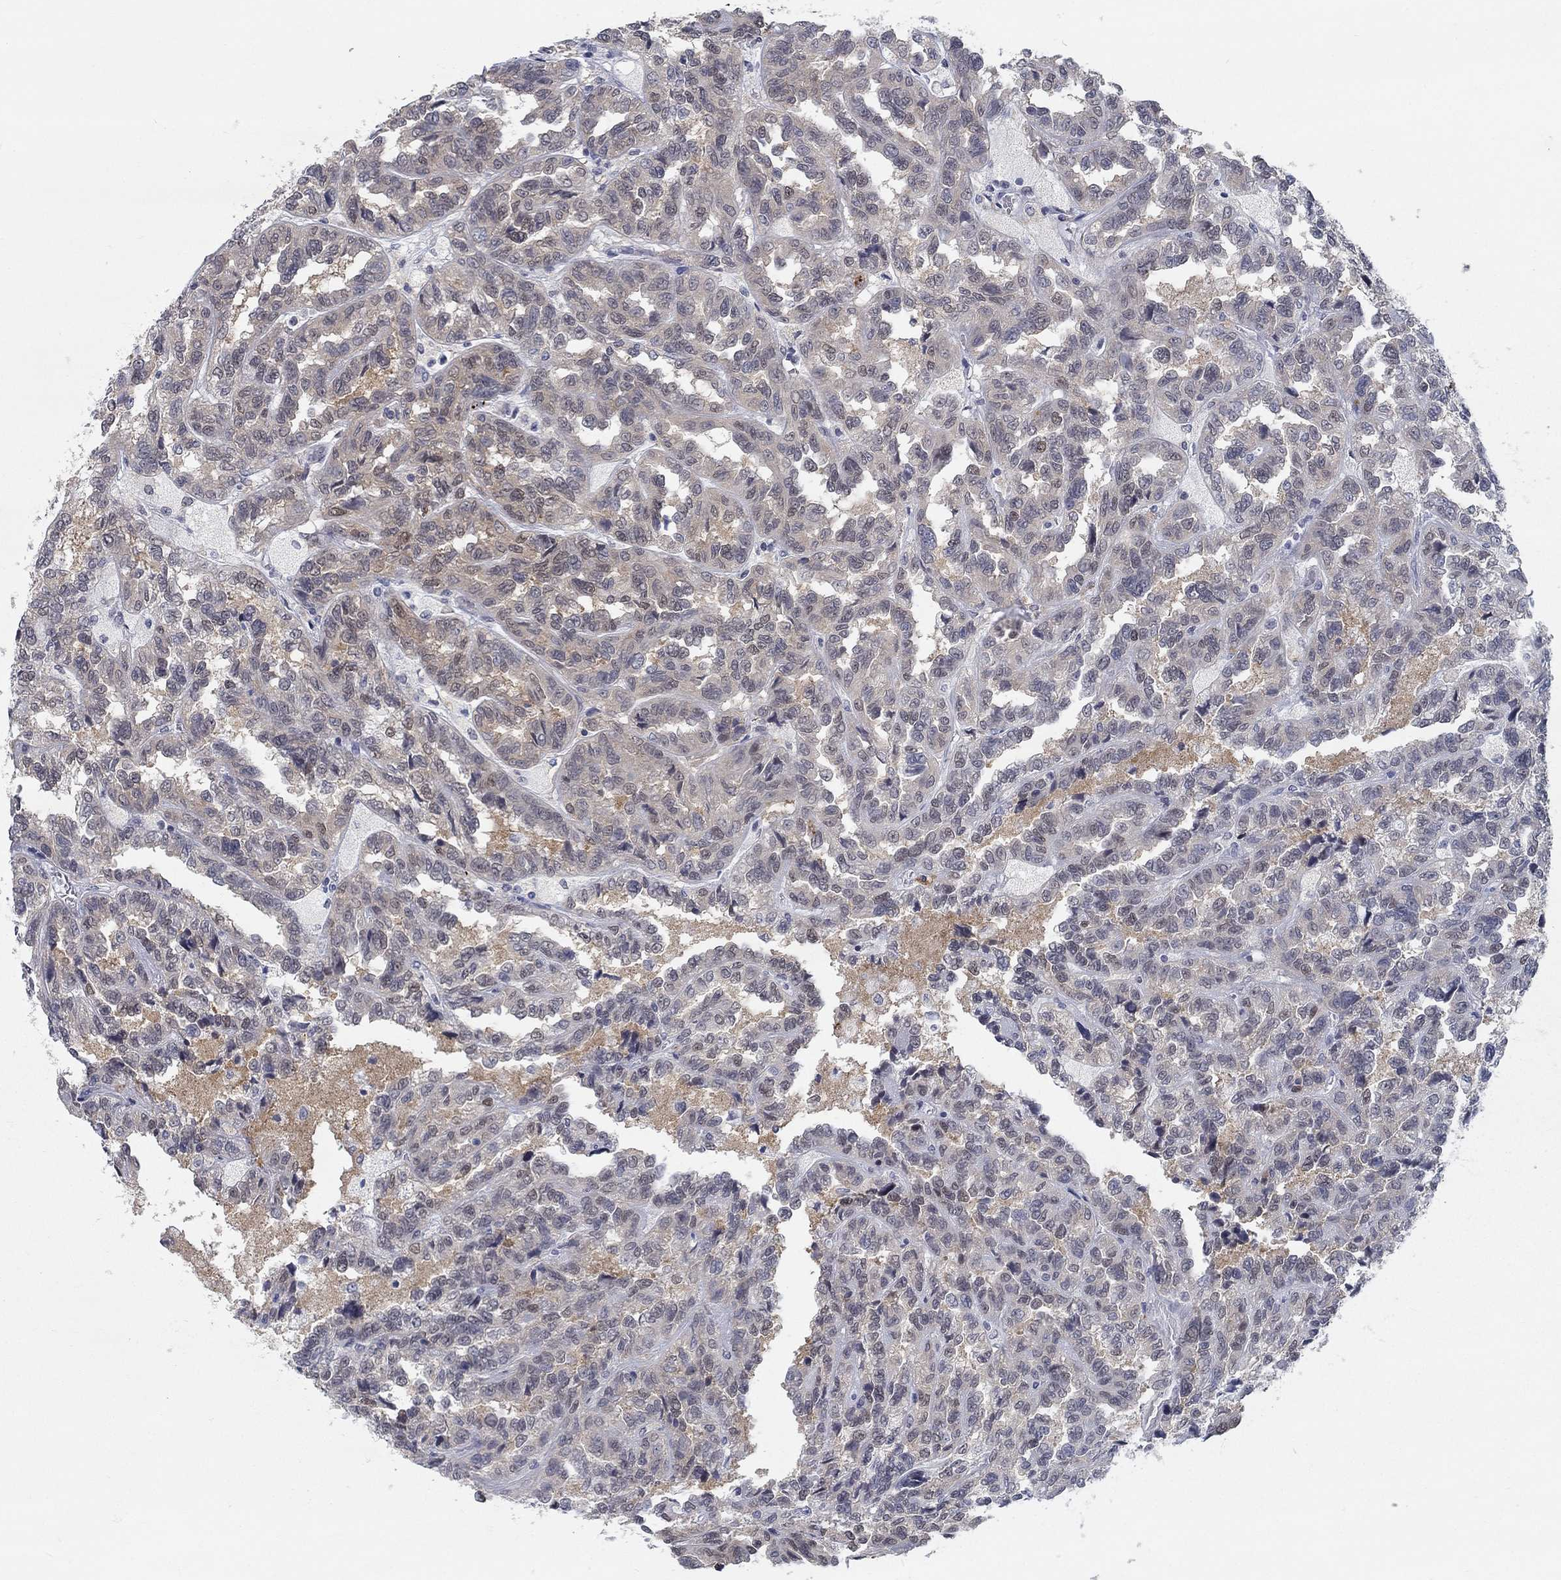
{"staining": {"intensity": "weak", "quantity": "25%-75%", "location": "cytoplasmic/membranous"}, "tissue": "renal cancer", "cell_type": "Tumor cells", "image_type": "cancer", "snomed": [{"axis": "morphology", "description": "Adenocarcinoma, NOS"}, {"axis": "topography", "description": "Kidney"}], "caption": "This micrograph demonstrates immunohistochemistry (IHC) staining of human renal cancer, with low weak cytoplasmic/membranous positivity in approximately 25%-75% of tumor cells.", "gene": "MTSS2", "patient": {"sex": "male", "age": 79}}